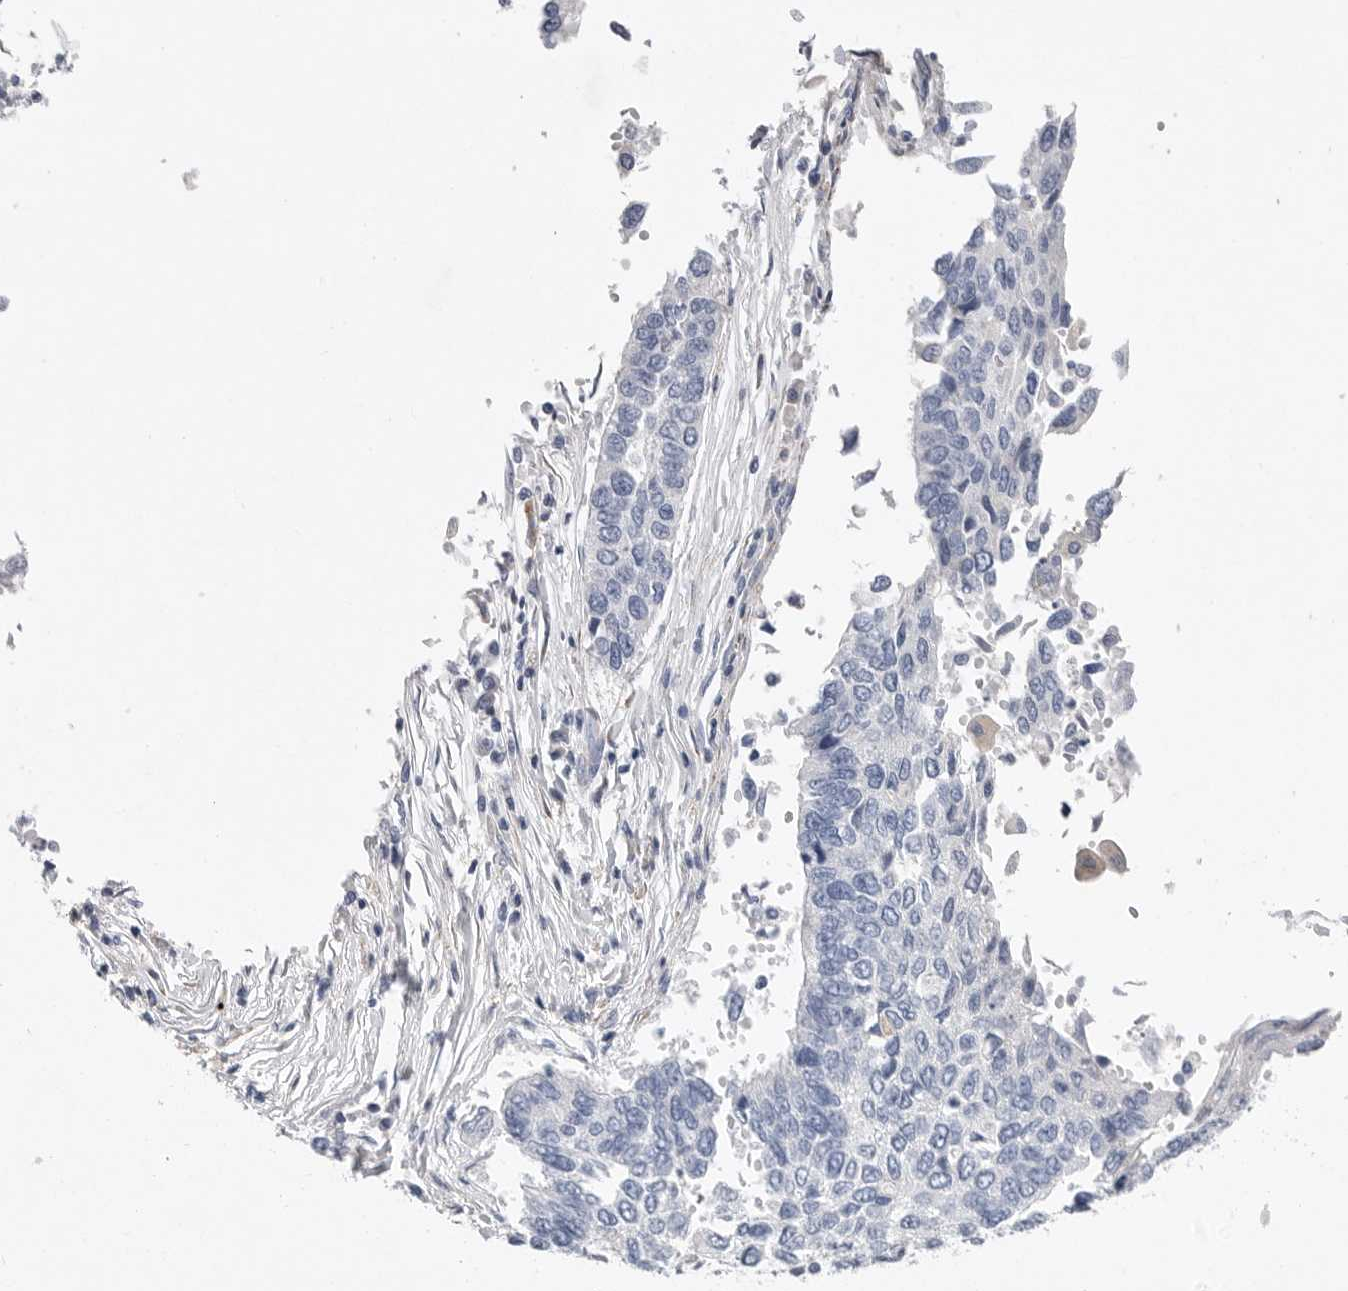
{"staining": {"intensity": "negative", "quantity": "none", "location": "none"}, "tissue": "lung cancer", "cell_type": "Tumor cells", "image_type": "cancer", "snomed": [{"axis": "morphology", "description": "Normal tissue, NOS"}, {"axis": "morphology", "description": "Squamous cell carcinoma, NOS"}, {"axis": "topography", "description": "Cartilage tissue"}, {"axis": "topography", "description": "Bronchus"}, {"axis": "topography", "description": "Lung"}, {"axis": "topography", "description": "Peripheral nerve tissue"}], "caption": "This is an immunohistochemistry (IHC) micrograph of lung cancer (squamous cell carcinoma). There is no staining in tumor cells.", "gene": "CAMK2B", "patient": {"sex": "female", "age": 49}}